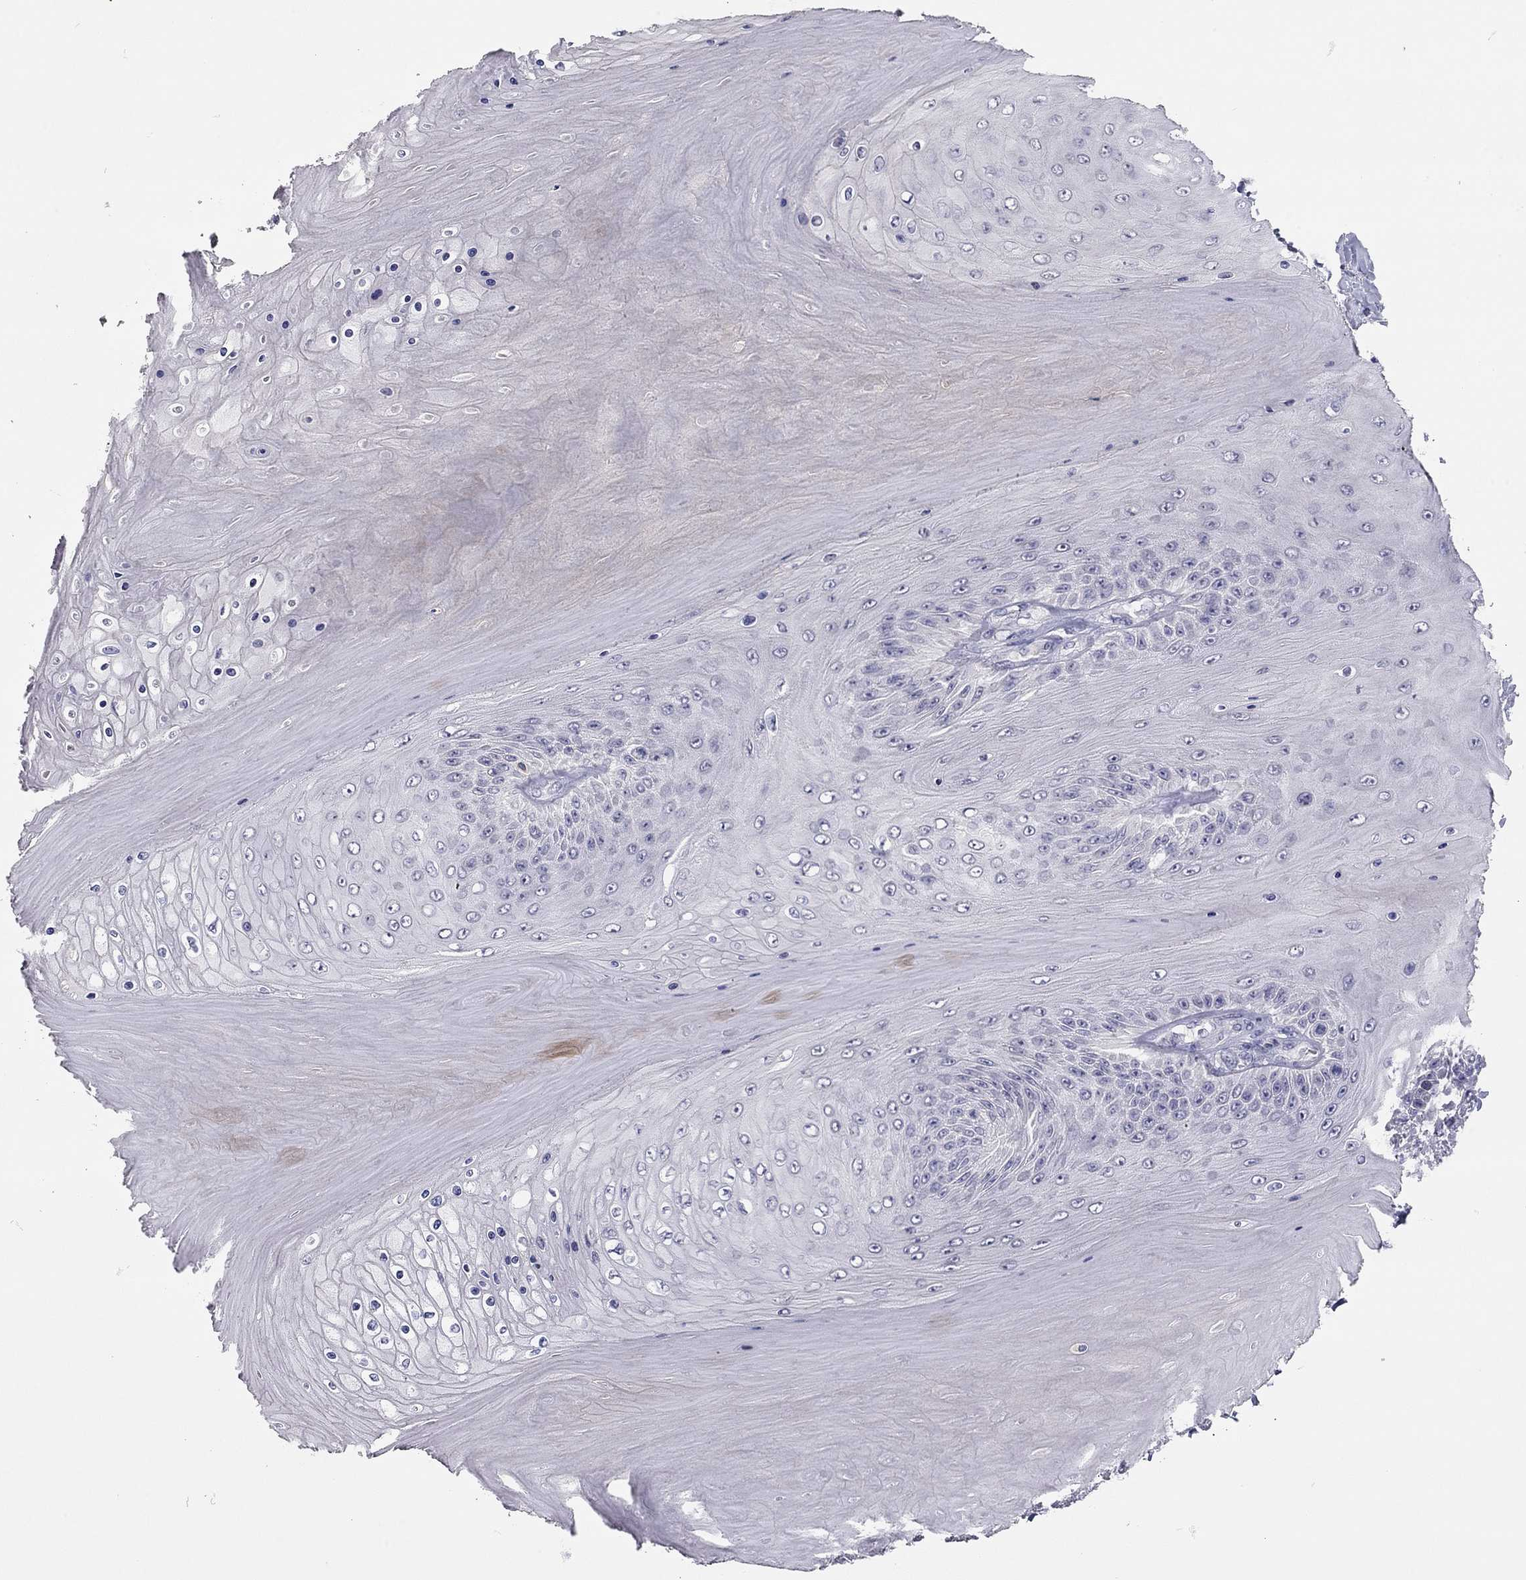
{"staining": {"intensity": "negative", "quantity": "none", "location": "none"}, "tissue": "skin cancer", "cell_type": "Tumor cells", "image_type": "cancer", "snomed": [{"axis": "morphology", "description": "Squamous cell carcinoma, NOS"}, {"axis": "topography", "description": "Skin"}], "caption": "Image shows no protein positivity in tumor cells of skin cancer tissue. (Stains: DAB immunohistochemistry (IHC) with hematoxylin counter stain, Microscopy: brightfield microscopy at high magnification).", "gene": "SCARB1", "patient": {"sex": "male", "age": 62}}